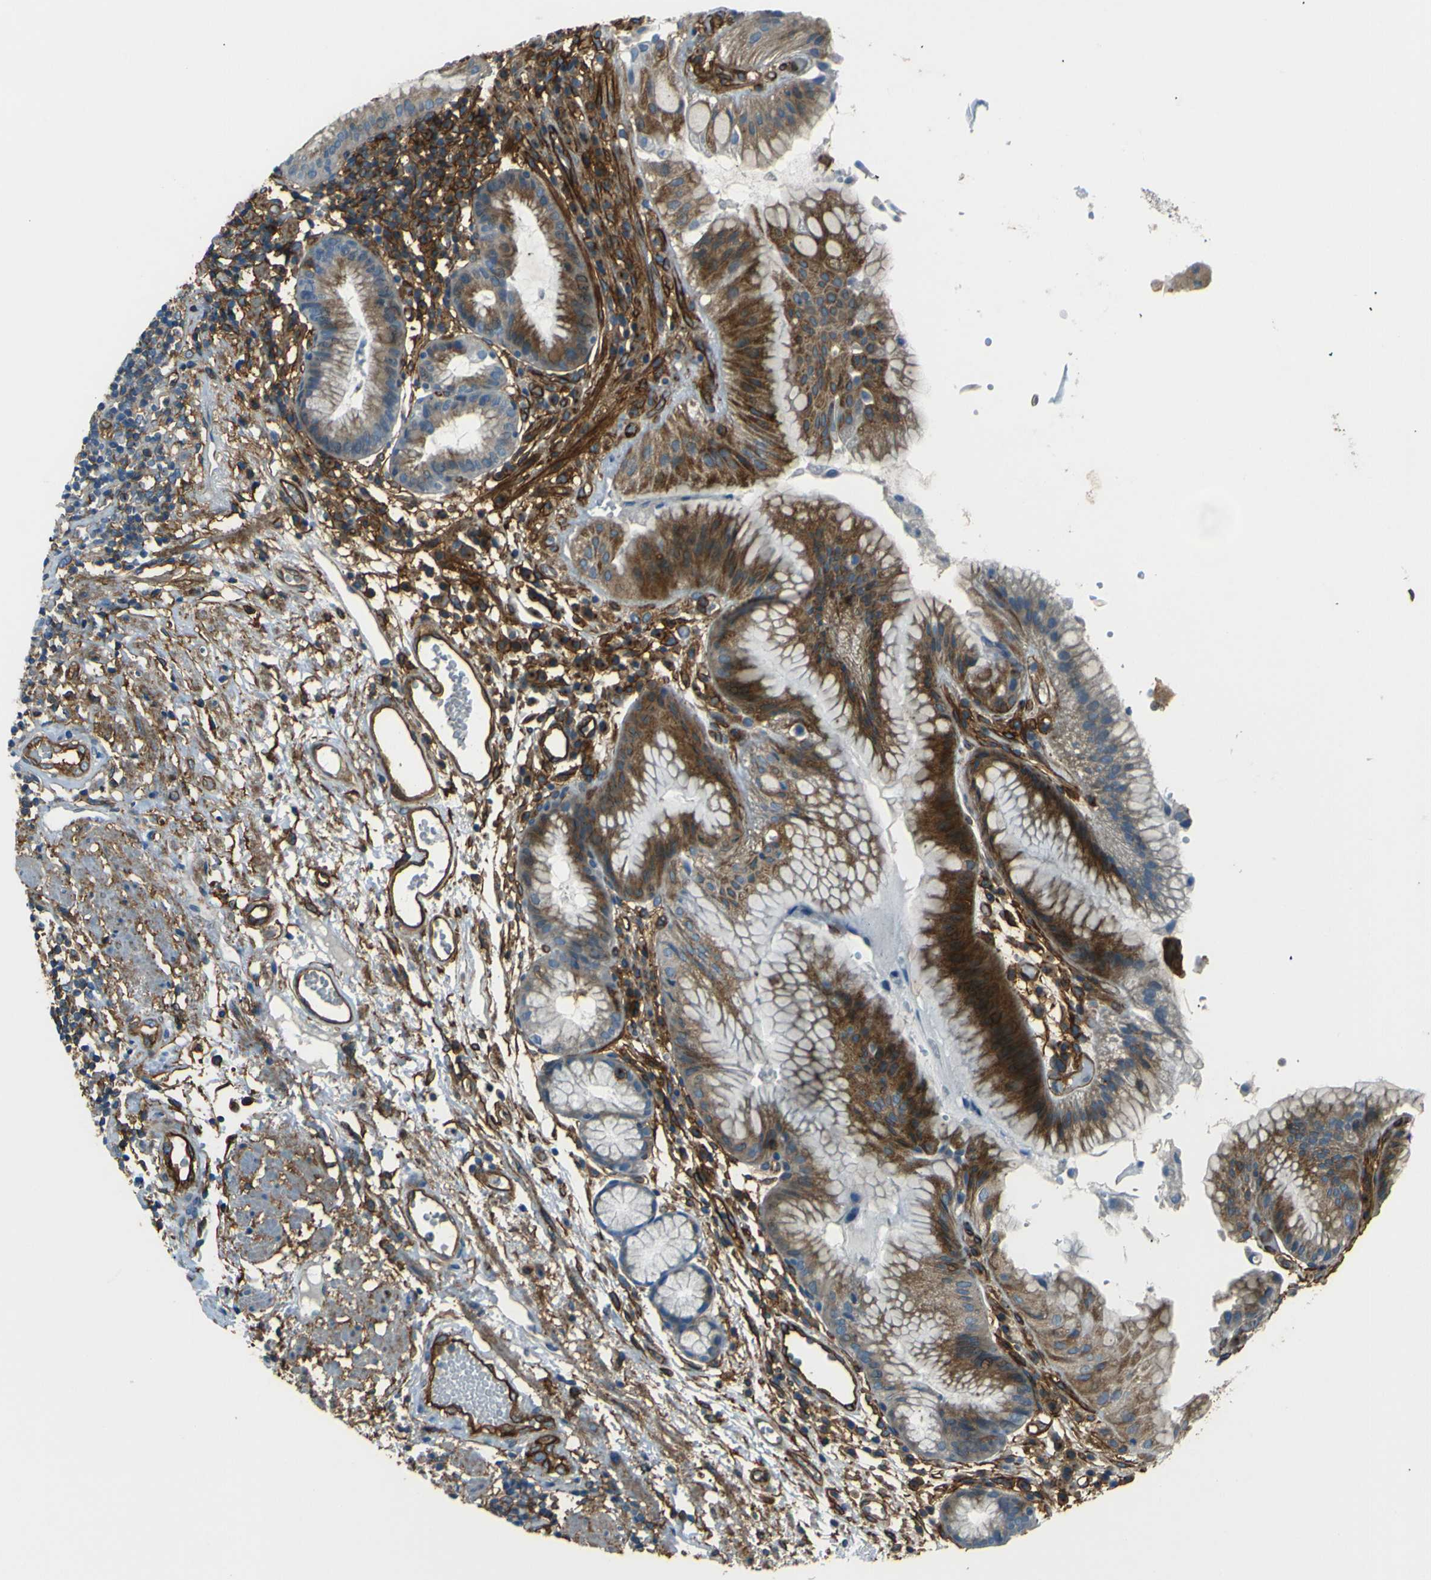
{"staining": {"intensity": "moderate", "quantity": "25%-75%", "location": "cytoplasmic/membranous"}, "tissue": "stomach", "cell_type": "Glandular cells", "image_type": "normal", "snomed": [{"axis": "morphology", "description": "Normal tissue, NOS"}, {"axis": "topography", "description": "Stomach, upper"}], "caption": "High-power microscopy captured an IHC histopathology image of normal stomach, revealing moderate cytoplasmic/membranous expression in approximately 25%-75% of glandular cells. (DAB (3,3'-diaminobenzidine) = brown stain, brightfield microscopy at high magnification).", "gene": "ENTPD1", "patient": {"sex": "male", "age": 72}}